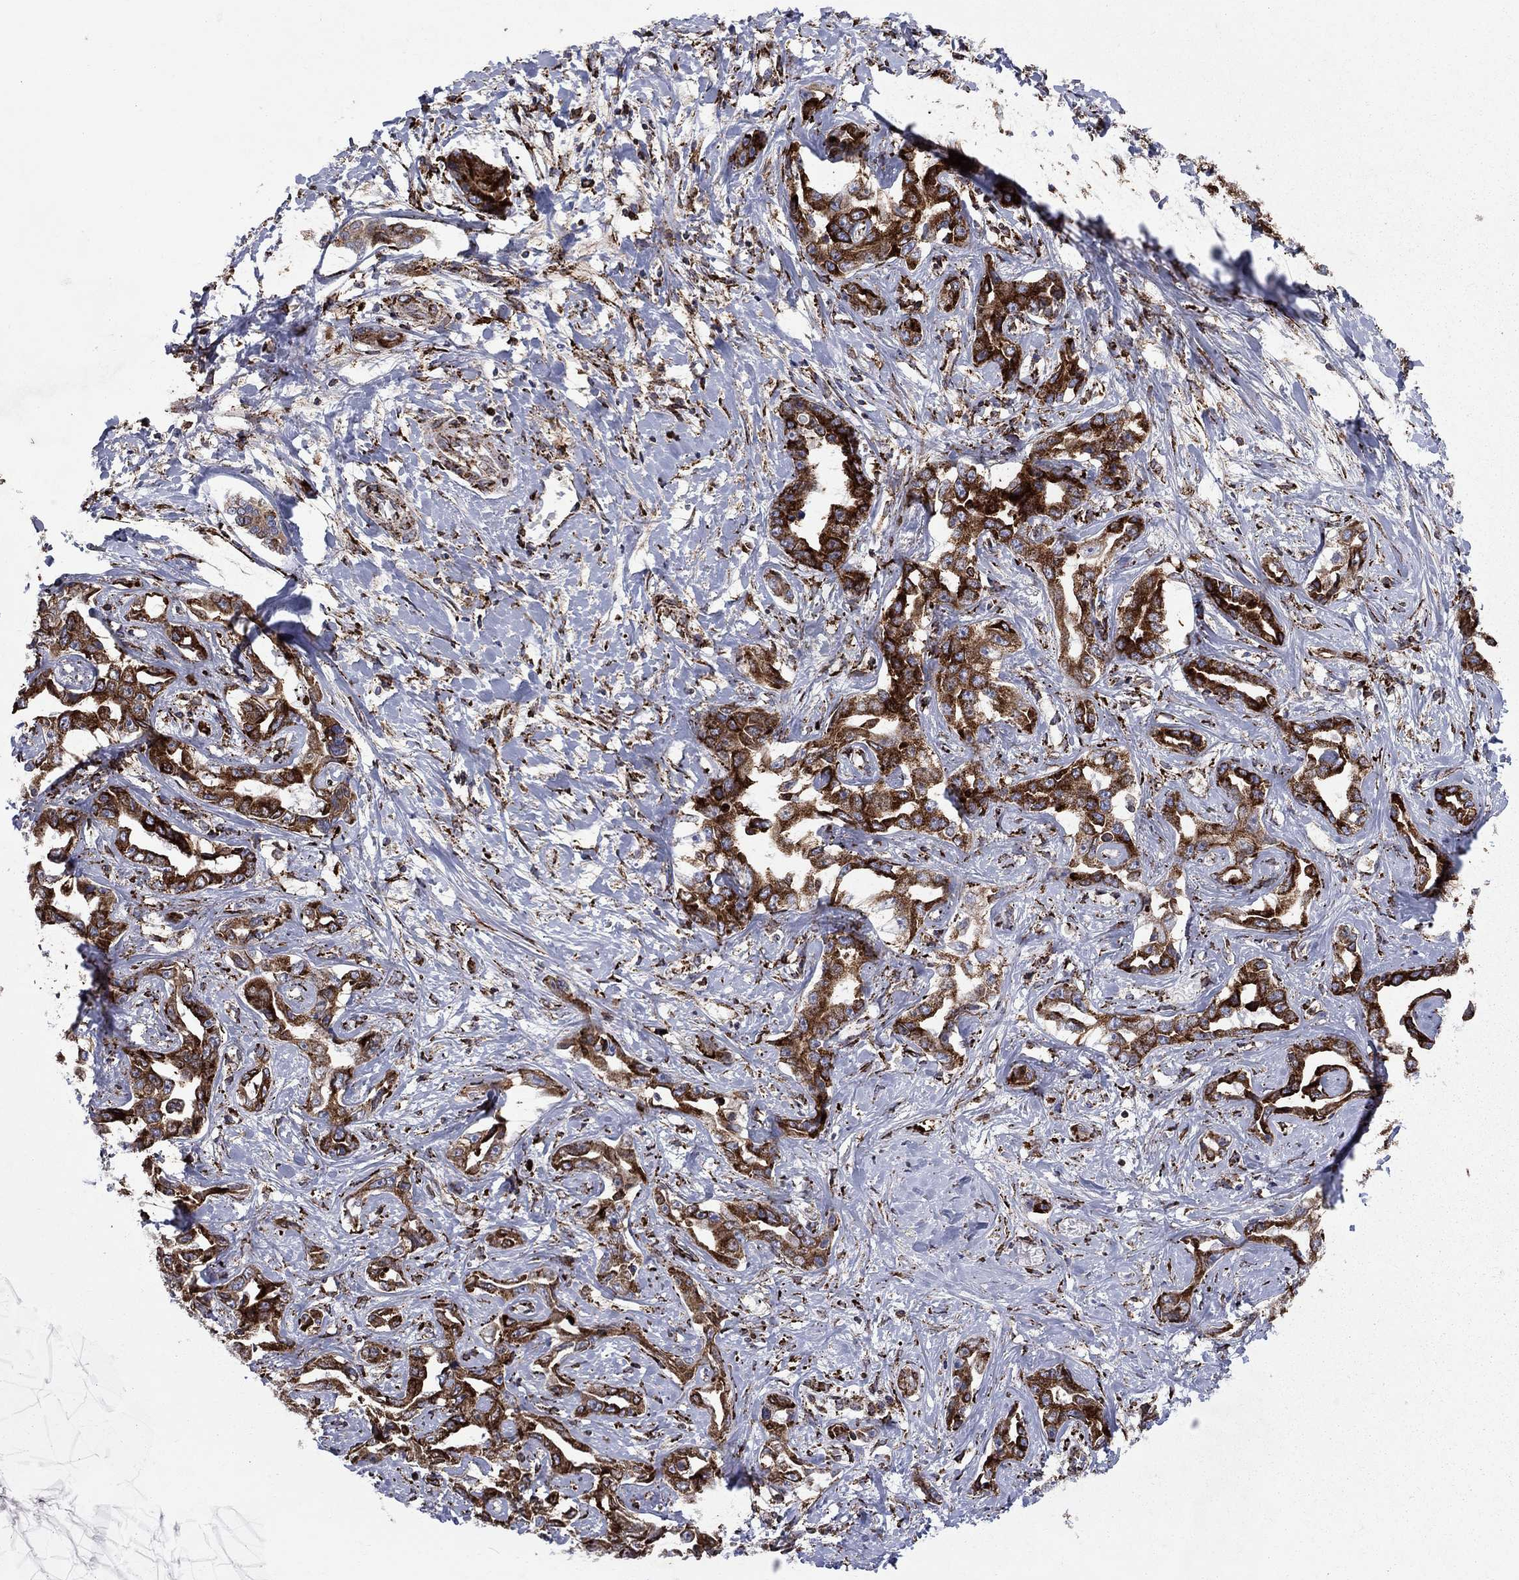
{"staining": {"intensity": "strong", "quantity": "25%-75%", "location": "cytoplasmic/membranous"}, "tissue": "liver cancer", "cell_type": "Tumor cells", "image_type": "cancer", "snomed": [{"axis": "morphology", "description": "Cholangiocarcinoma"}, {"axis": "topography", "description": "Liver"}], "caption": "Brown immunohistochemical staining in liver cancer demonstrates strong cytoplasmic/membranous positivity in approximately 25%-75% of tumor cells. The staining was performed using DAB, with brown indicating positive protein expression. Nuclei are stained blue with hematoxylin.", "gene": "CAB39L", "patient": {"sex": "male", "age": 59}}